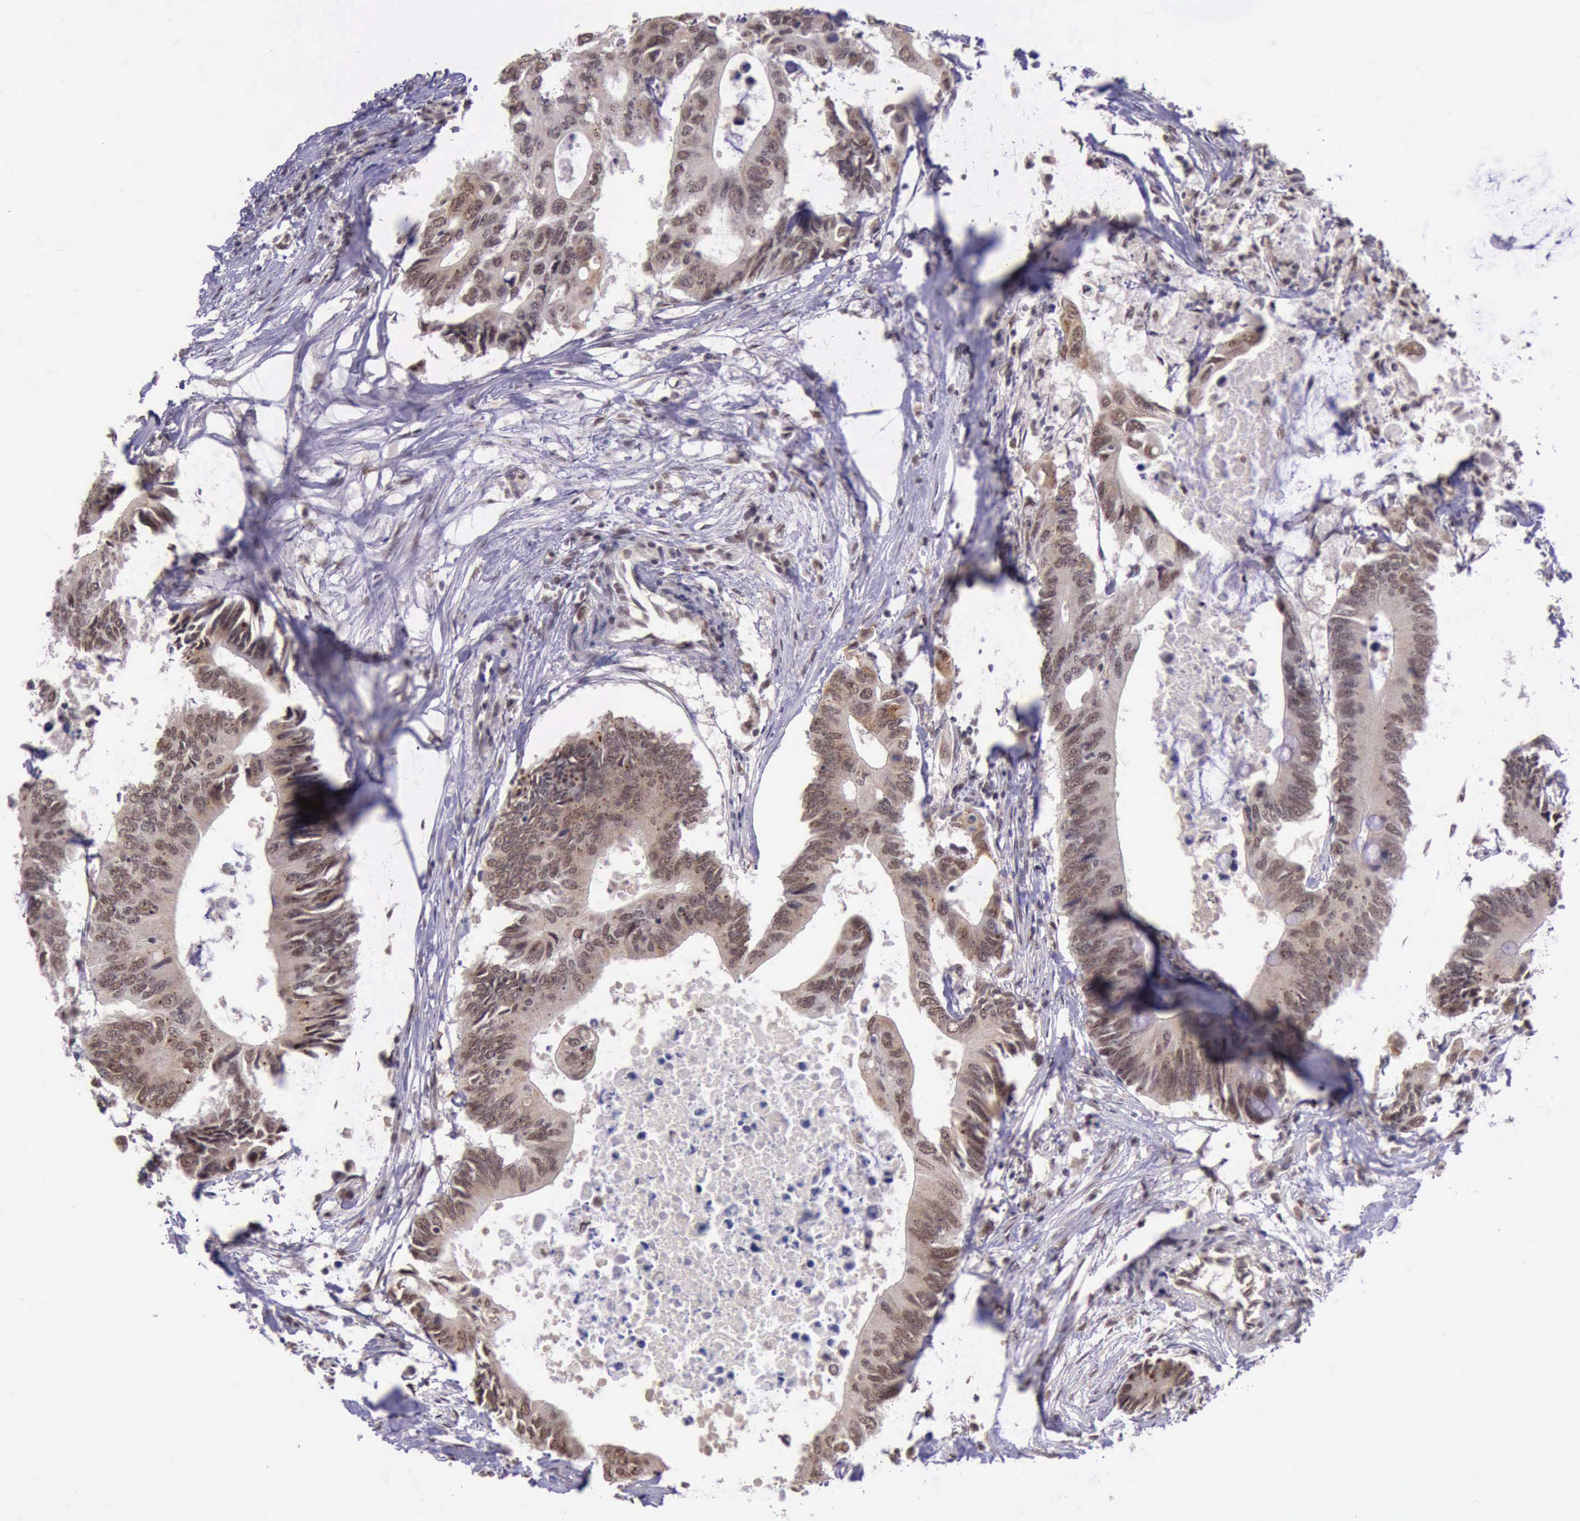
{"staining": {"intensity": "moderate", "quantity": "25%-75%", "location": "nuclear"}, "tissue": "colorectal cancer", "cell_type": "Tumor cells", "image_type": "cancer", "snomed": [{"axis": "morphology", "description": "Adenocarcinoma, NOS"}, {"axis": "topography", "description": "Colon"}], "caption": "Adenocarcinoma (colorectal) tissue reveals moderate nuclear staining in about 25%-75% of tumor cells", "gene": "PRPF39", "patient": {"sex": "male", "age": 71}}